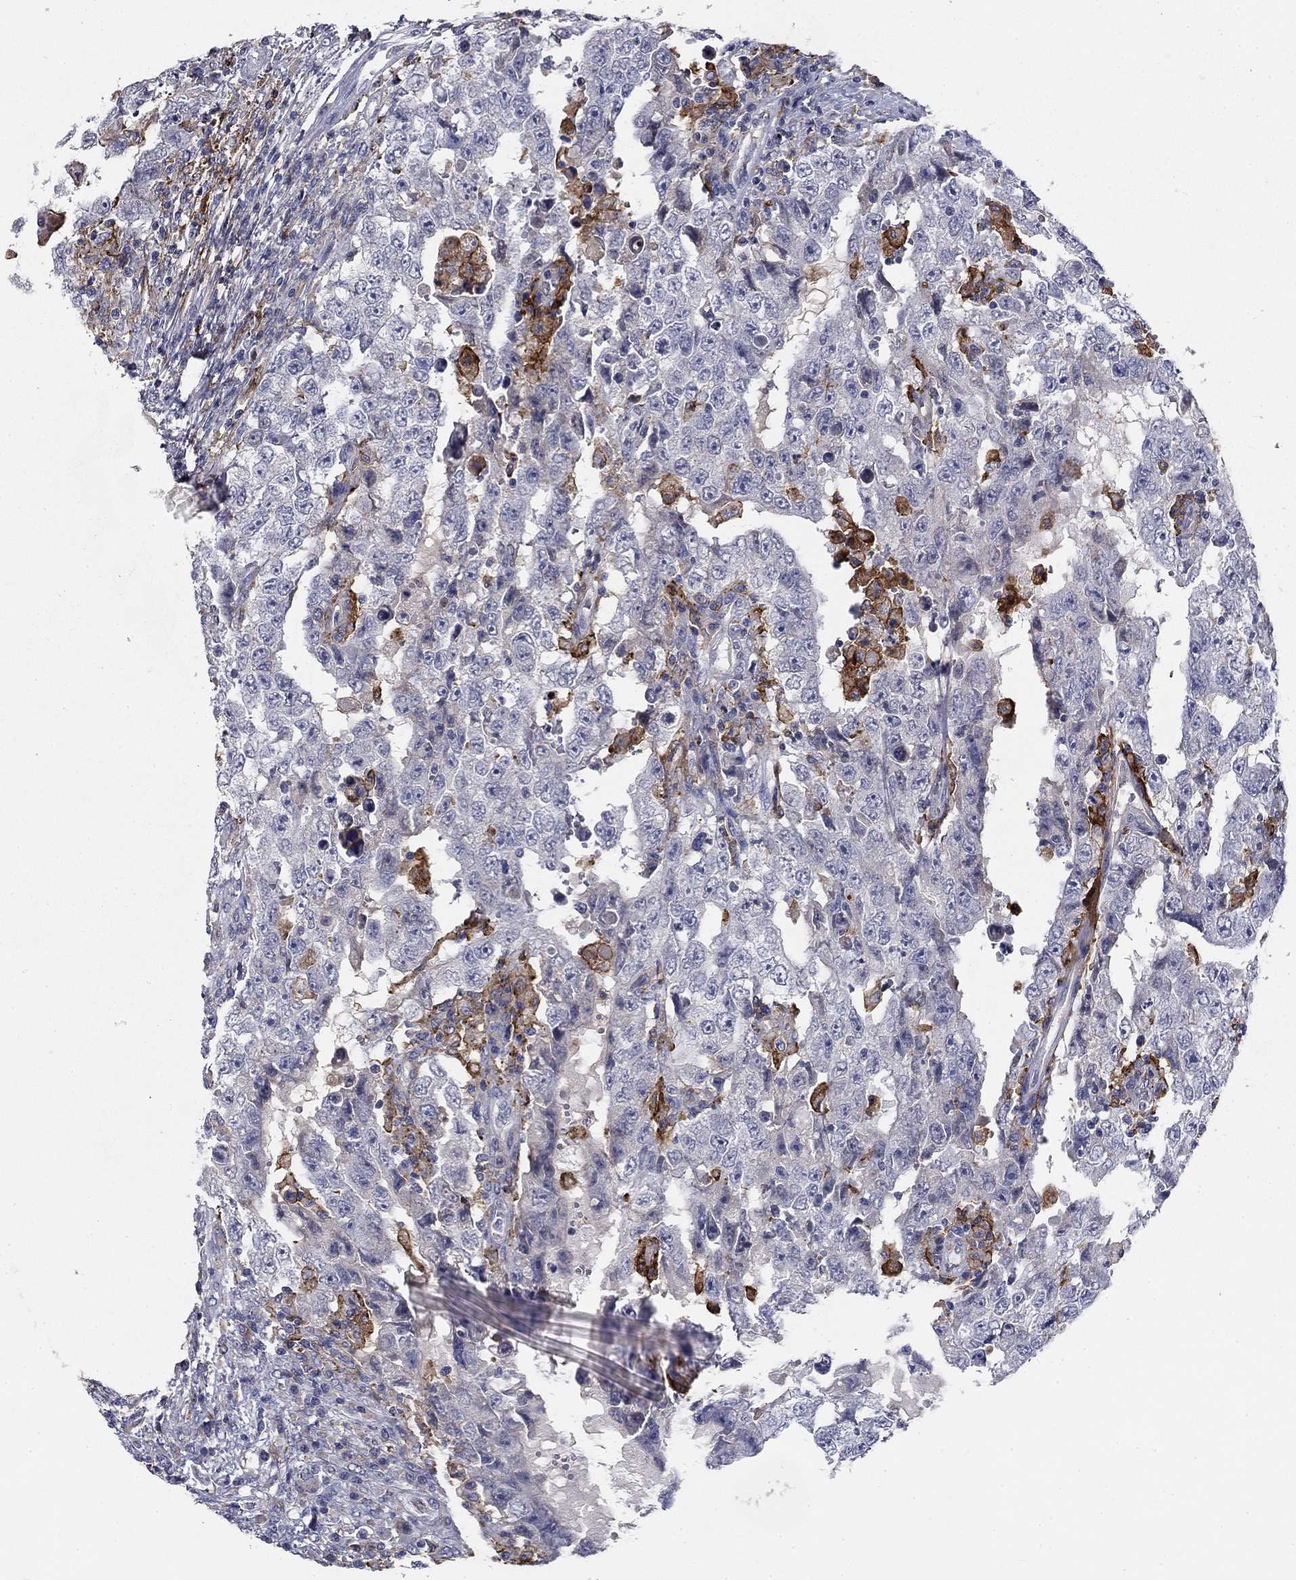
{"staining": {"intensity": "negative", "quantity": "none", "location": "none"}, "tissue": "testis cancer", "cell_type": "Tumor cells", "image_type": "cancer", "snomed": [{"axis": "morphology", "description": "Carcinoma, Embryonal, NOS"}, {"axis": "topography", "description": "Testis"}], "caption": "IHC of human testis cancer demonstrates no positivity in tumor cells.", "gene": "CD274", "patient": {"sex": "male", "age": 26}}